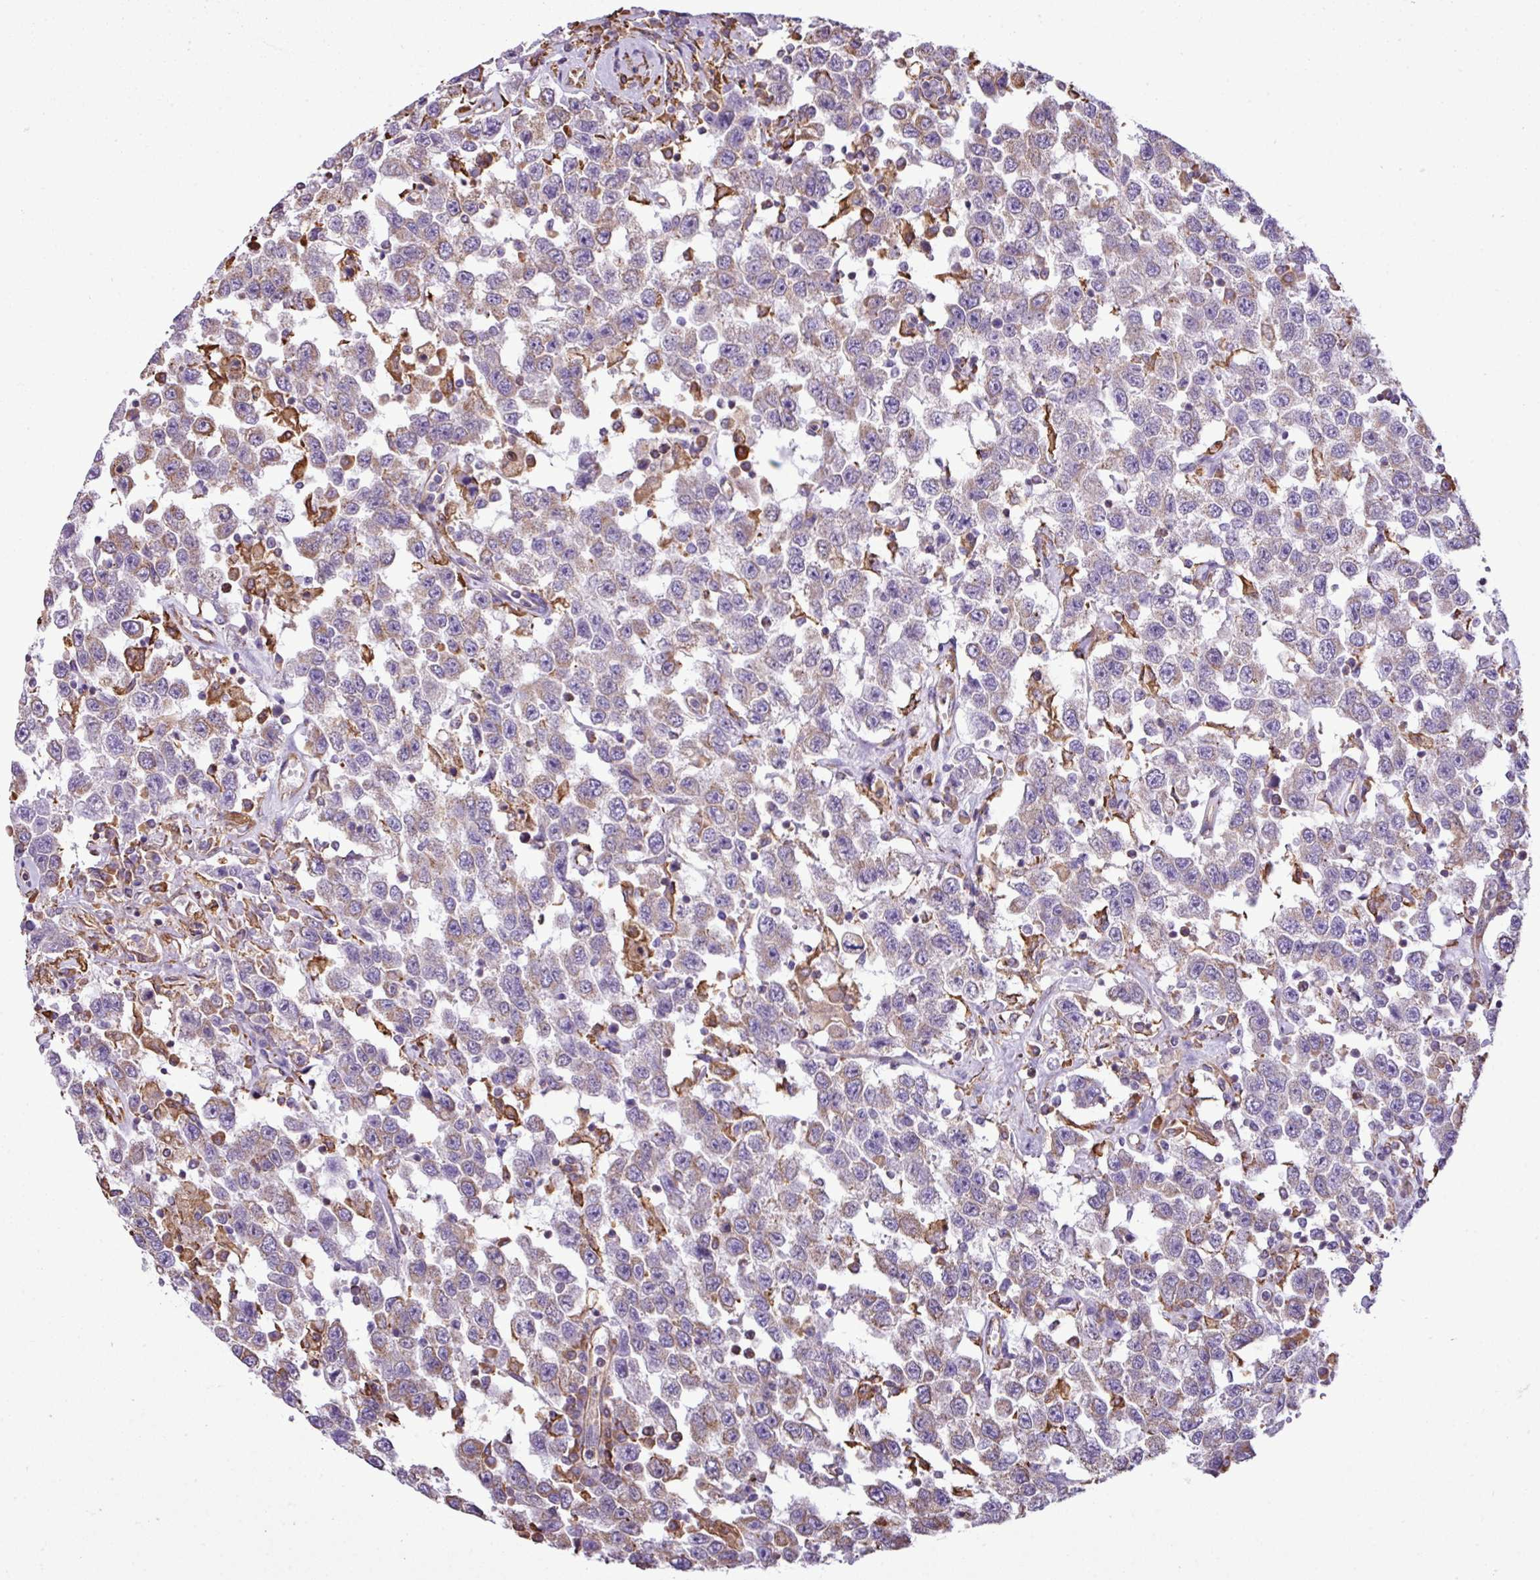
{"staining": {"intensity": "weak", "quantity": "<25%", "location": "cytoplasmic/membranous"}, "tissue": "testis cancer", "cell_type": "Tumor cells", "image_type": "cancer", "snomed": [{"axis": "morphology", "description": "Seminoma, NOS"}, {"axis": "topography", "description": "Testis"}], "caption": "Immunohistochemistry (IHC) histopathology image of neoplastic tissue: human testis cancer (seminoma) stained with DAB (3,3'-diaminobenzidine) demonstrates no significant protein positivity in tumor cells. (Brightfield microscopy of DAB (3,3'-diaminobenzidine) immunohistochemistry (IHC) at high magnification).", "gene": "ZSCAN5A", "patient": {"sex": "male", "age": 41}}